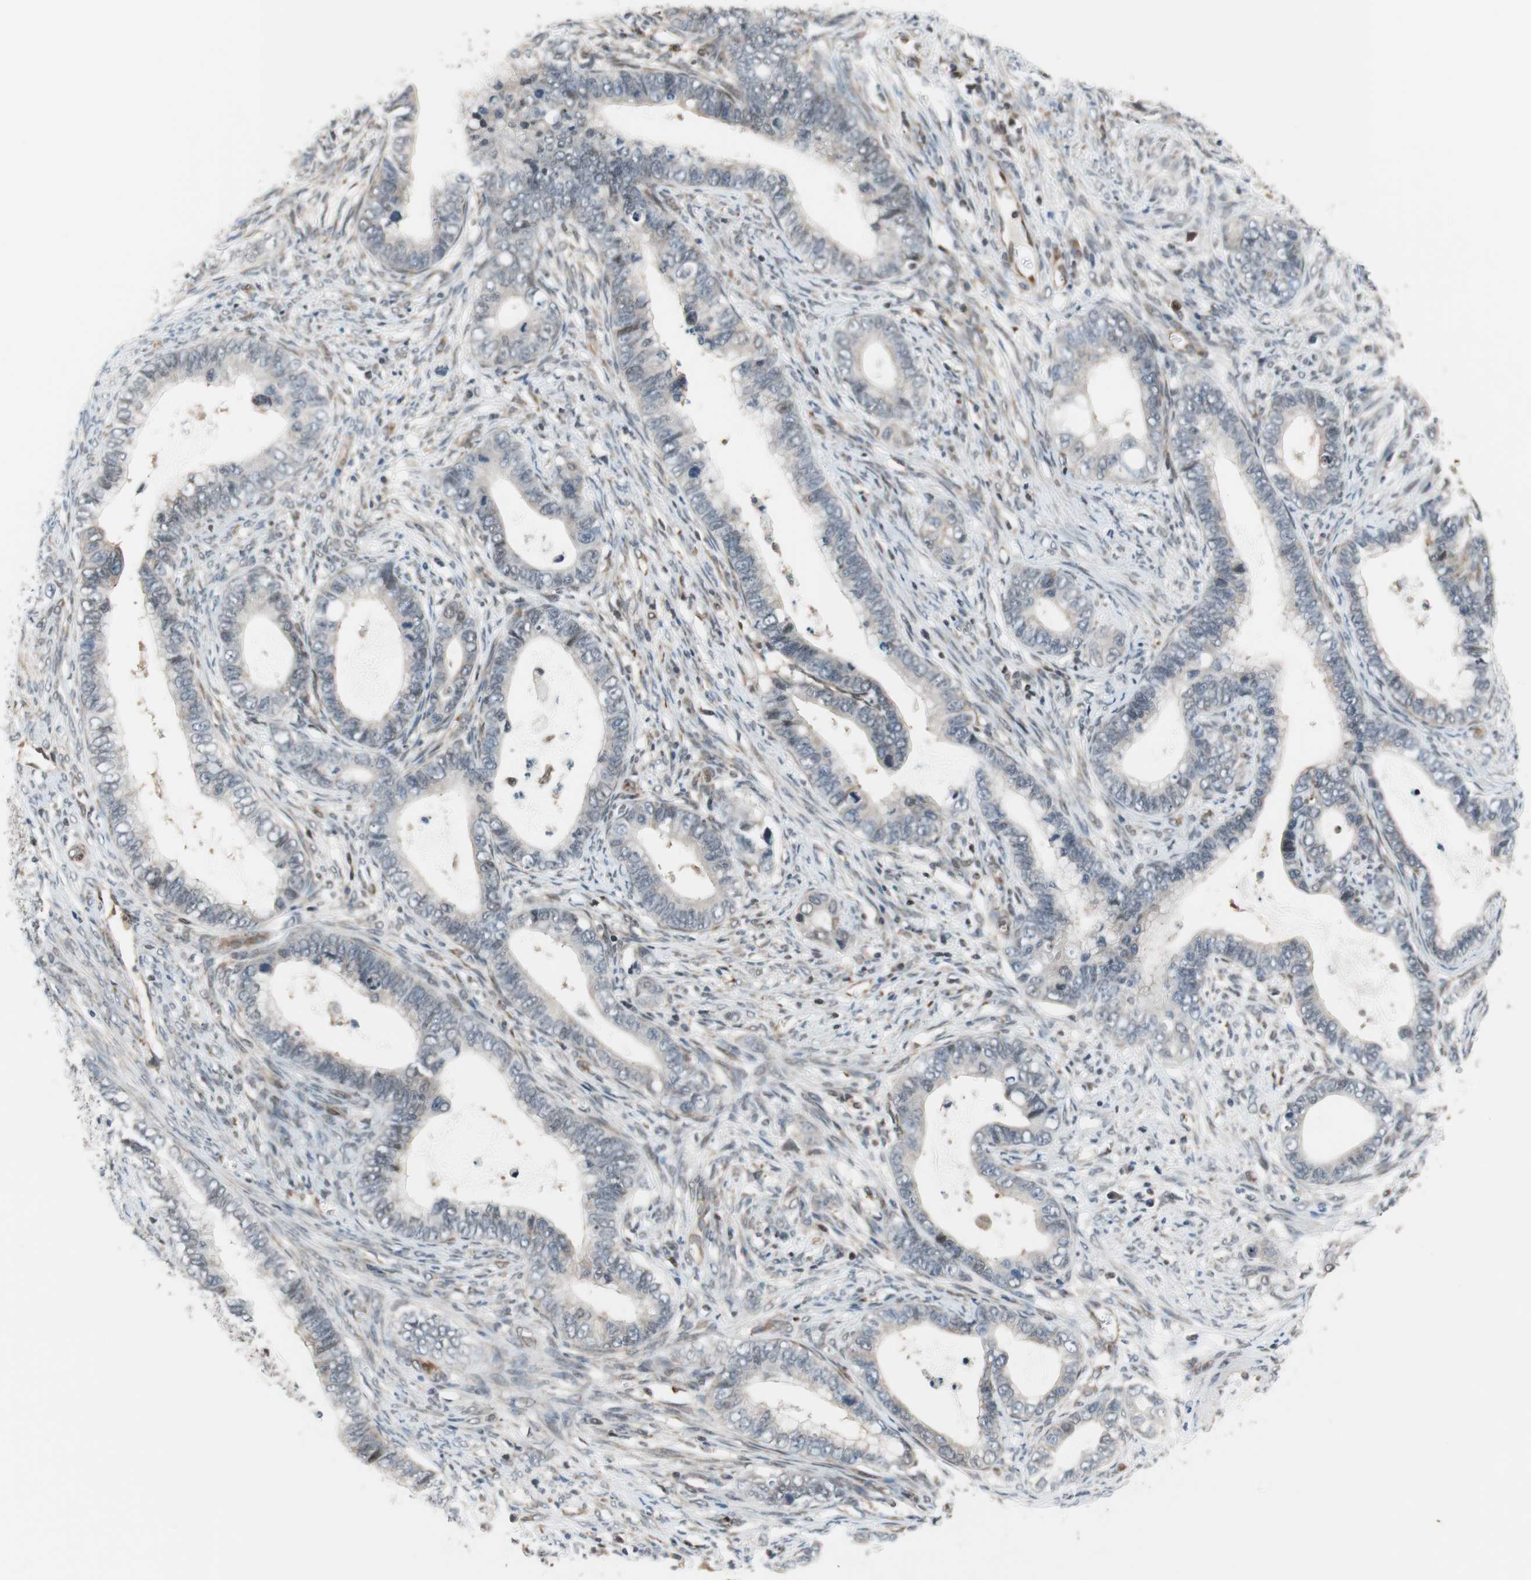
{"staining": {"intensity": "negative", "quantity": "none", "location": "none"}, "tissue": "cervical cancer", "cell_type": "Tumor cells", "image_type": "cancer", "snomed": [{"axis": "morphology", "description": "Adenocarcinoma, NOS"}, {"axis": "topography", "description": "Cervix"}], "caption": "Tumor cells show no significant positivity in cervical cancer (adenocarcinoma).", "gene": "ZNF512B", "patient": {"sex": "female", "age": 44}}